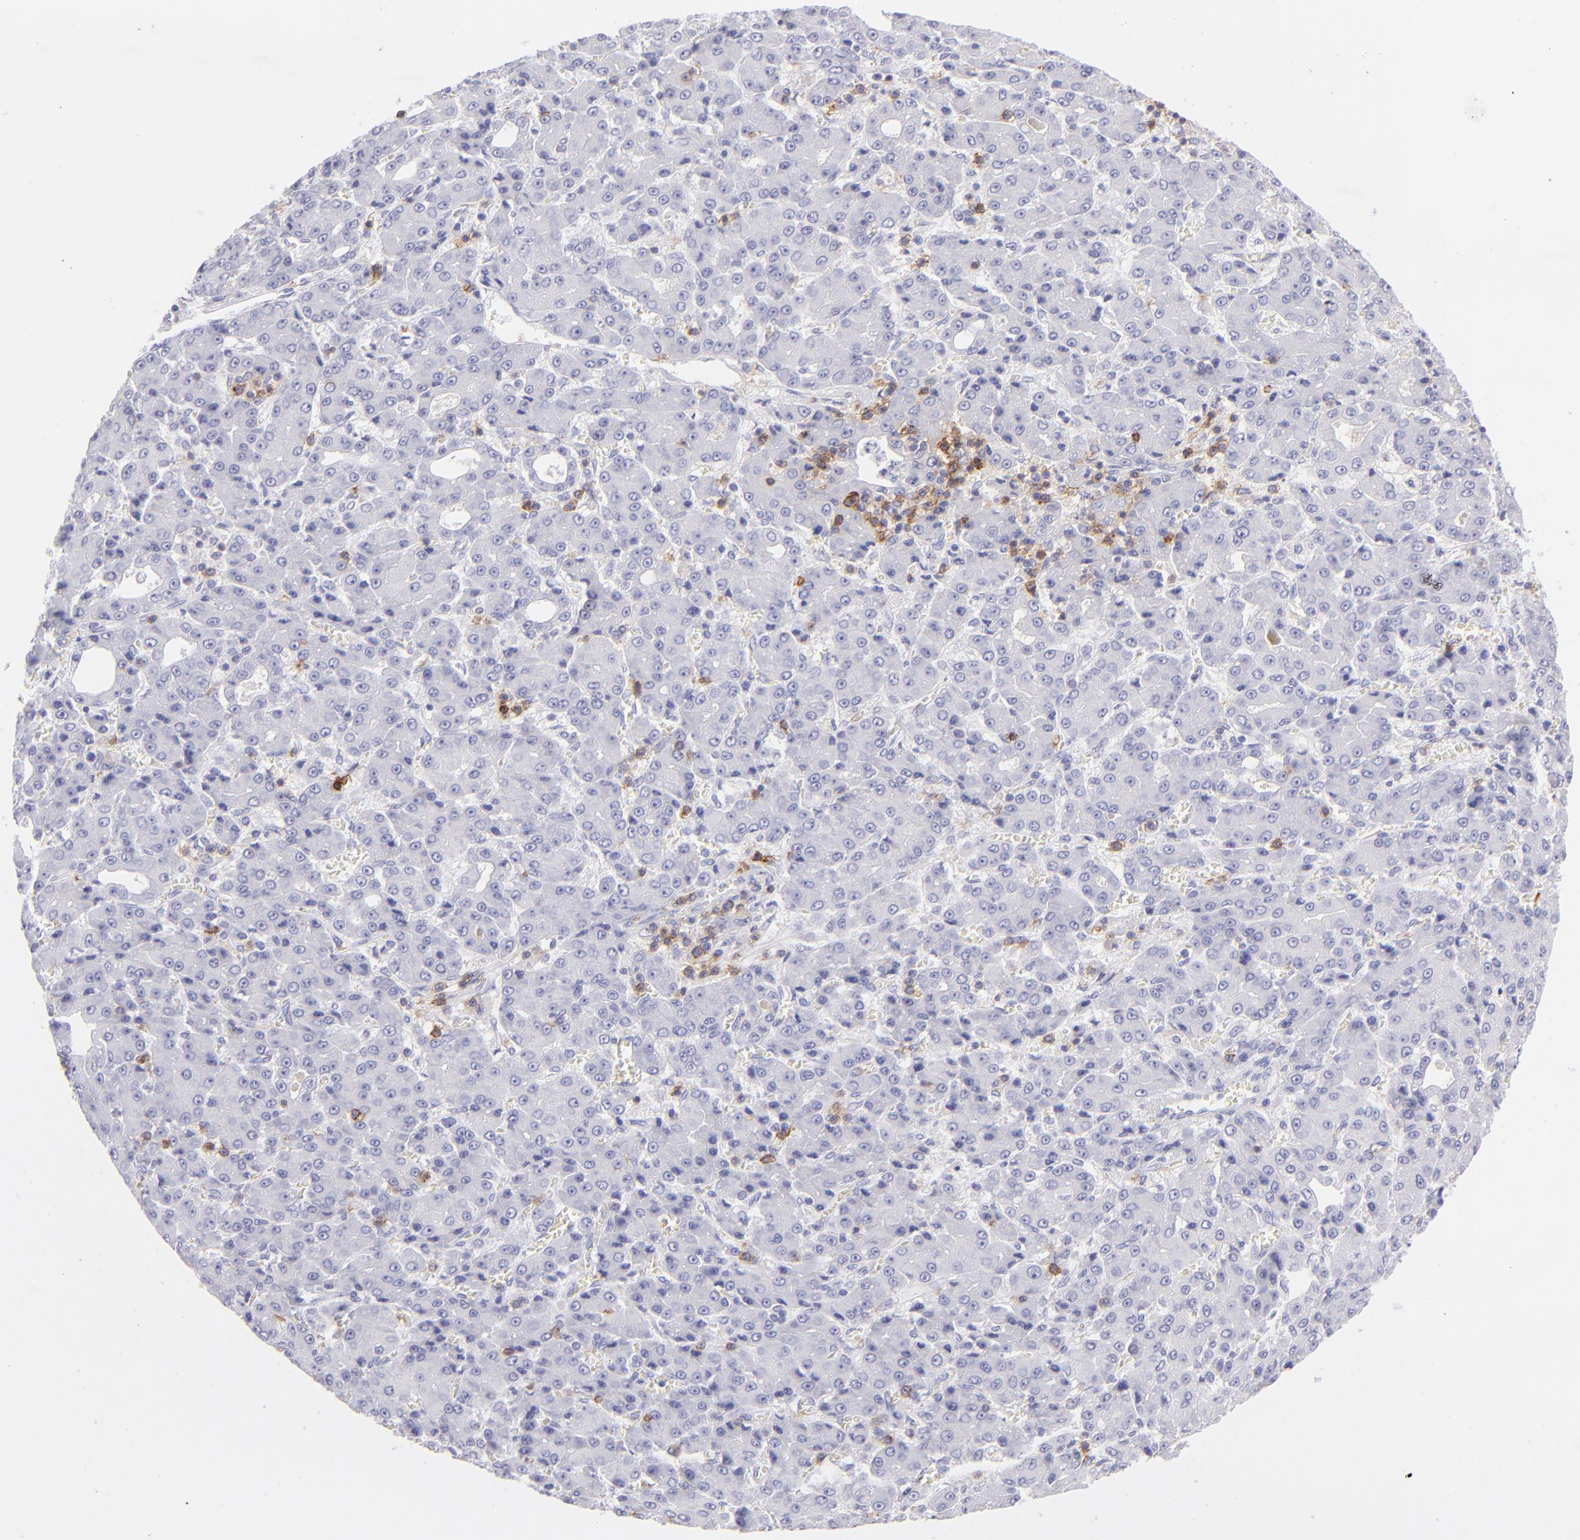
{"staining": {"intensity": "negative", "quantity": "none", "location": "none"}, "tissue": "liver cancer", "cell_type": "Tumor cells", "image_type": "cancer", "snomed": [{"axis": "morphology", "description": "Carcinoma, Hepatocellular, NOS"}, {"axis": "topography", "description": "Liver"}], "caption": "This is an immunohistochemistry photomicrograph of human liver hepatocellular carcinoma. There is no staining in tumor cells.", "gene": "CD69", "patient": {"sex": "male", "age": 69}}